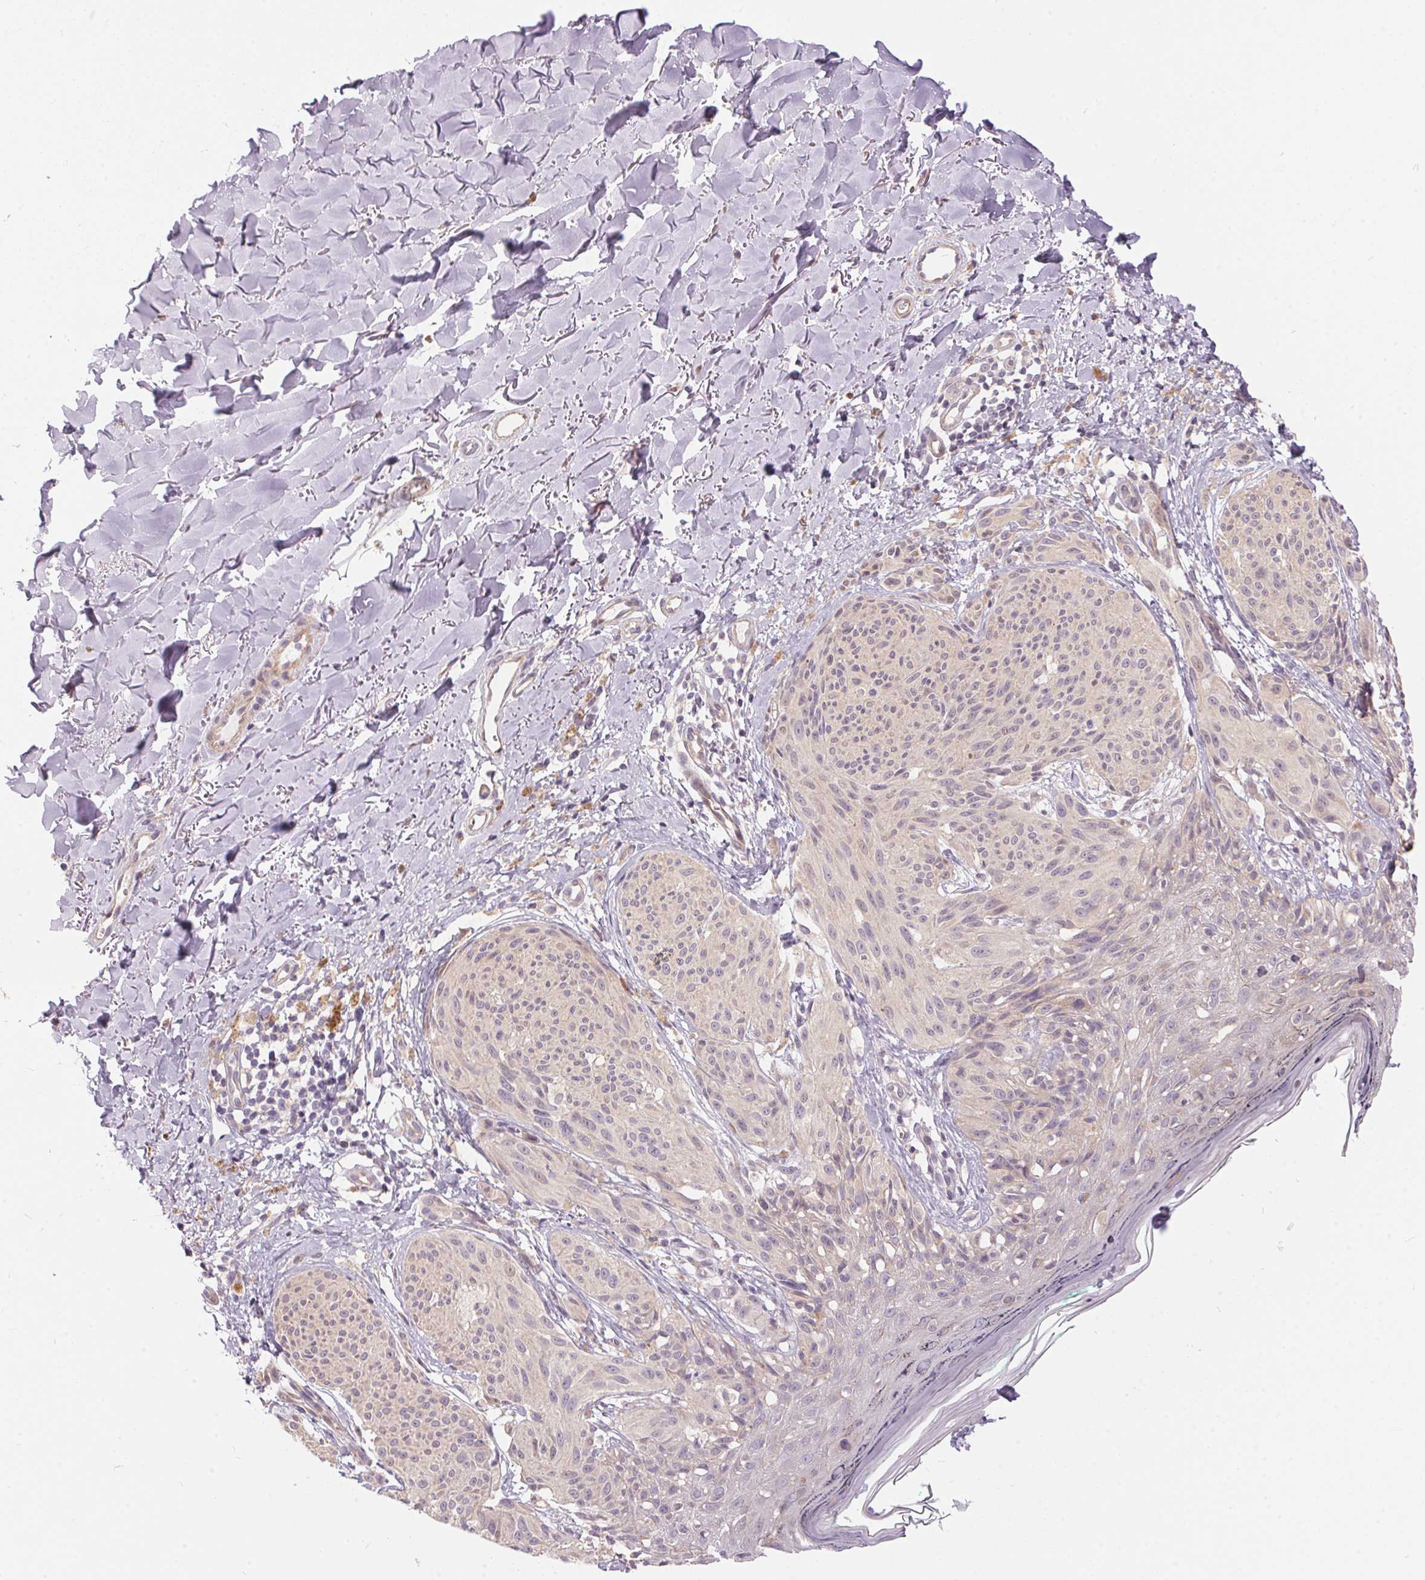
{"staining": {"intensity": "negative", "quantity": "none", "location": "none"}, "tissue": "melanoma", "cell_type": "Tumor cells", "image_type": "cancer", "snomed": [{"axis": "morphology", "description": "Malignant melanoma, NOS"}, {"axis": "topography", "description": "Skin"}], "caption": "Immunohistochemistry of melanoma demonstrates no staining in tumor cells.", "gene": "UNC13B", "patient": {"sex": "female", "age": 87}}